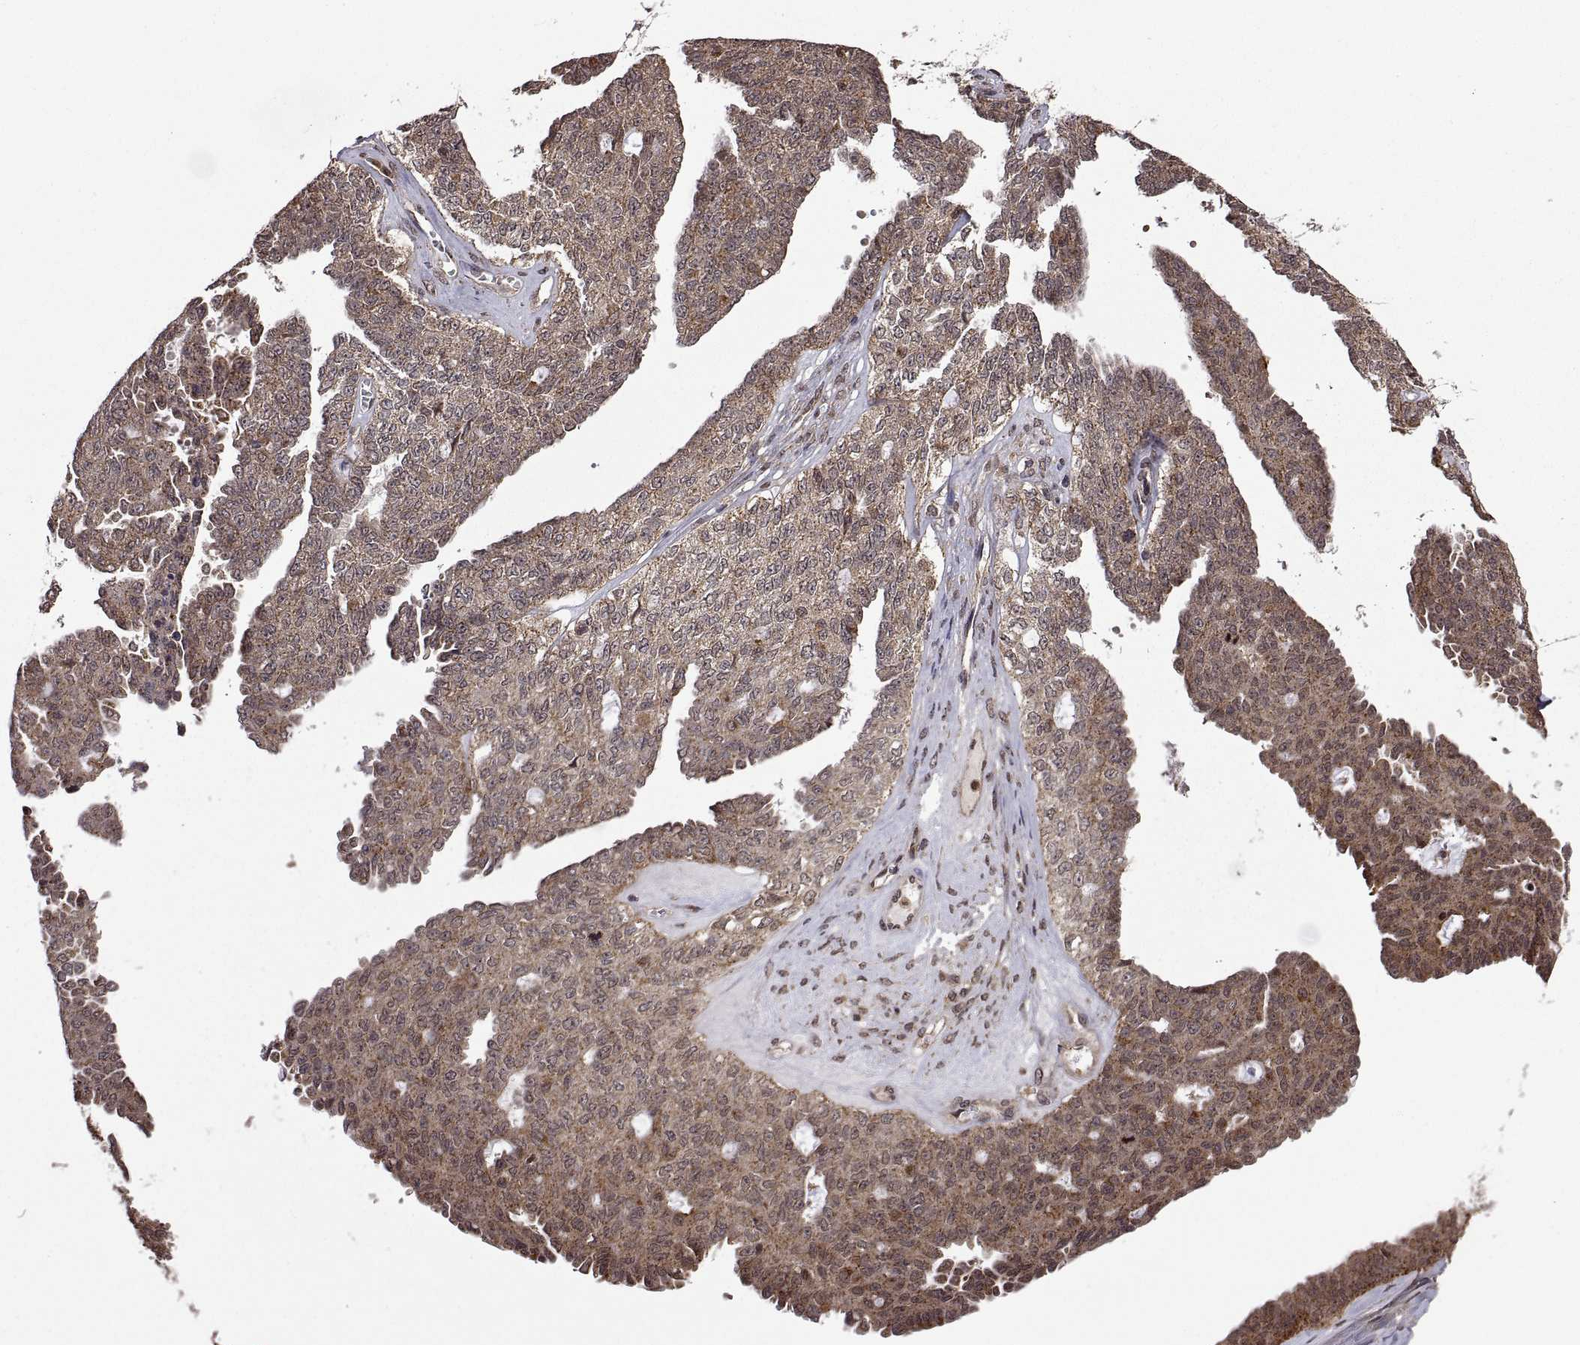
{"staining": {"intensity": "weak", "quantity": ">75%", "location": "cytoplasmic/membranous"}, "tissue": "ovarian cancer", "cell_type": "Tumor cells", "image_type": "cancer", "snomed": [{"axis": "morphology", "description": "Cystadenocarcinoma, serous, NOS"}, {"axis": "topography", "description": "Ovary"}], "caption": "Weak cytoplasmic/membranous protein positivity is present in approximately >75% of tumor cells in ovarian cancer.", "gene": "ZNRF2", "patient": {"sex": "female", "age": 71}}